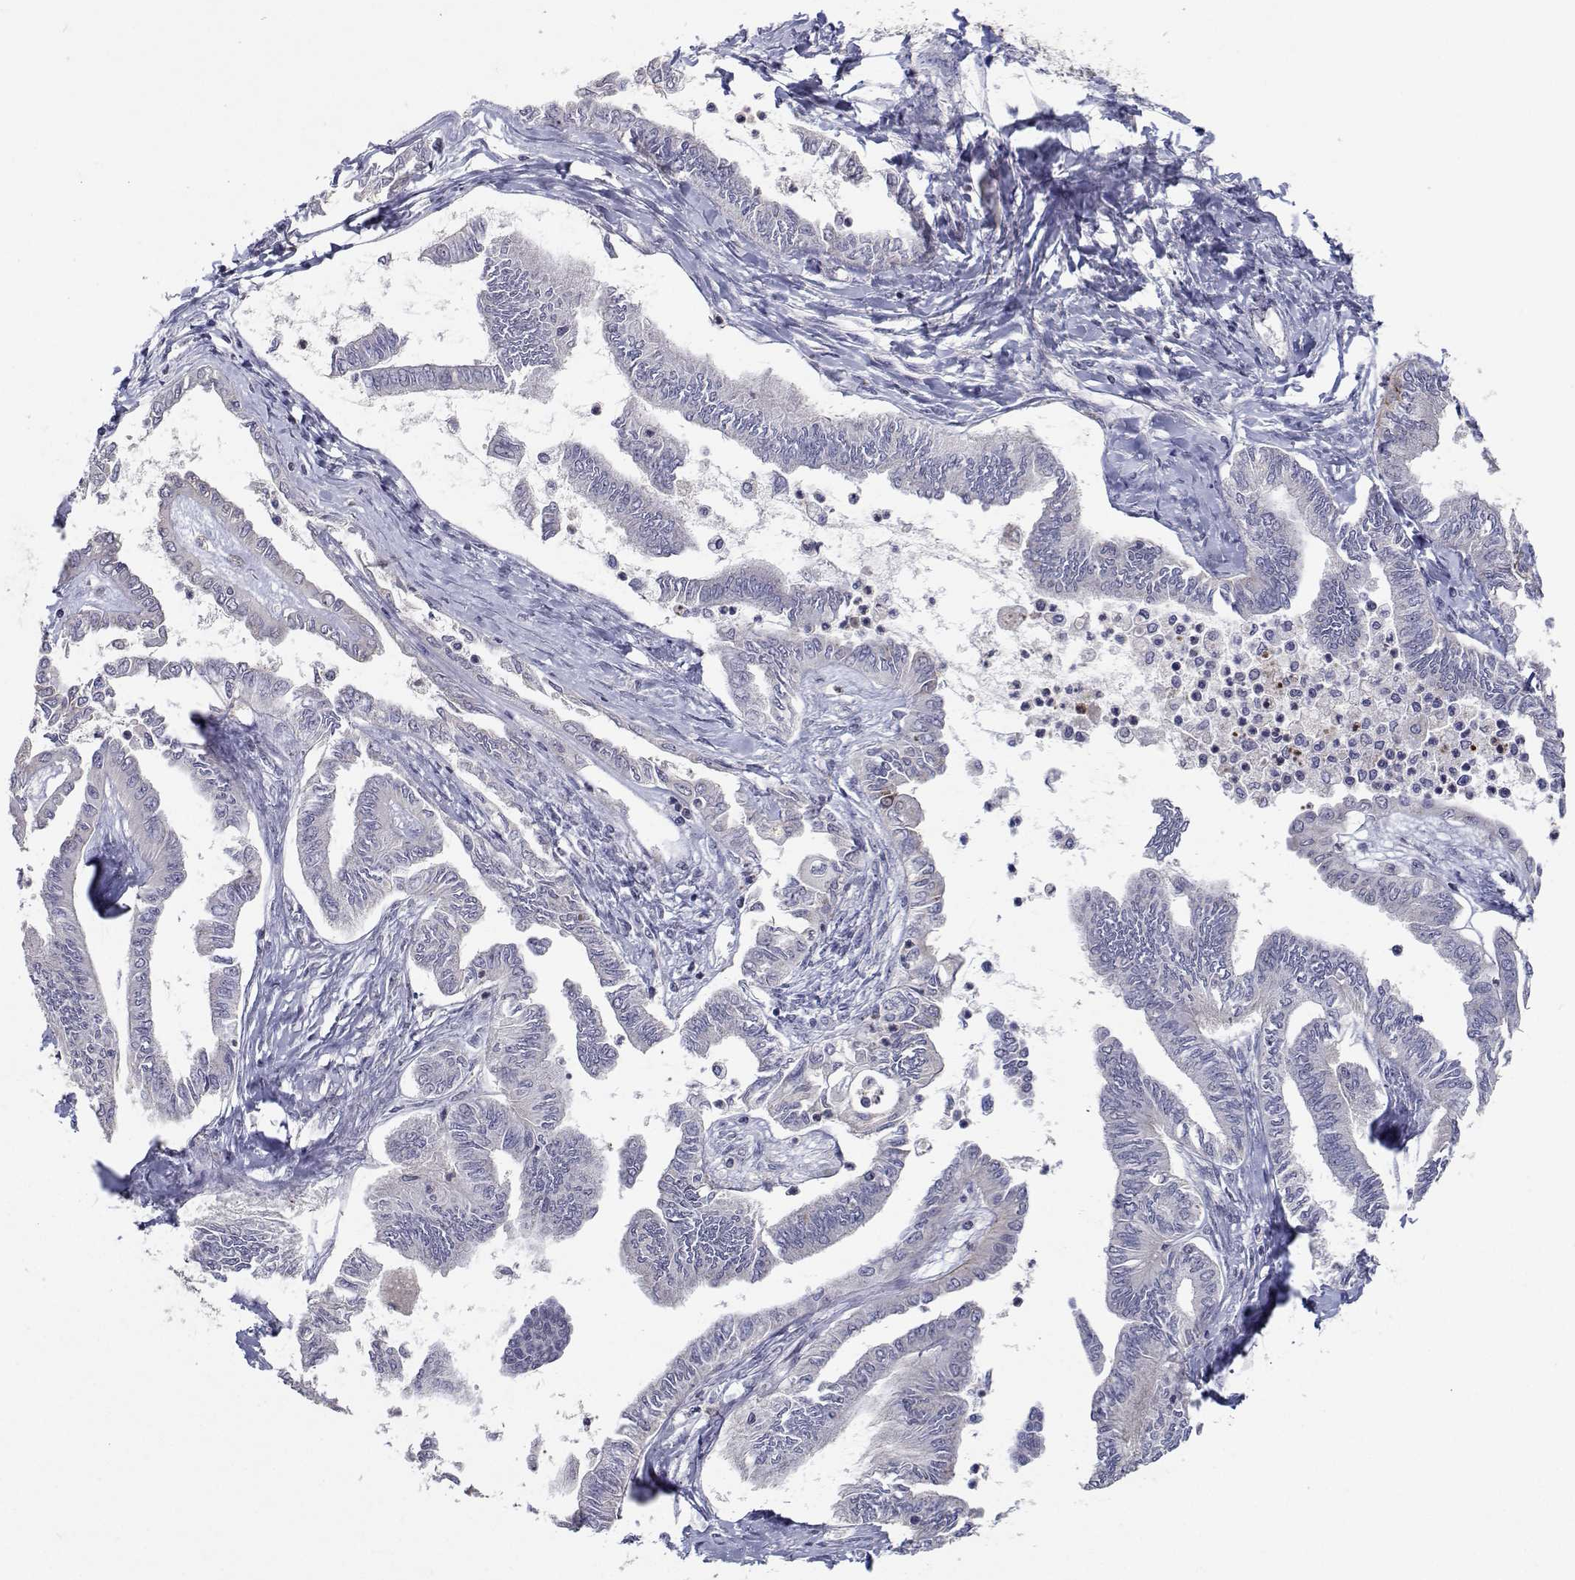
{"staining": {"intensity": "negative", "quantity": "none", "location": "none"}, "tissue": "ovarian cancer", "cell_type": "Tumor cells", "image_type": "cancer", "snomed": [{"axis": "morphology", "description": "Carcinoma, endometroid"}, {"axis": "topography", "description": "Ovary"}], "caption": "High power microscopy micrograph of an immunohistochemistry (IHC) photomicrograph of ovarian endometroid carcinoma, revealing no significant staining in tumor cells. (DAB (3,3'-diaminobenzidine) immunohistochemistry (IHC), high magnification).", "gene": "RBPJL", "patient": {"sex": "female", "age": 70}}